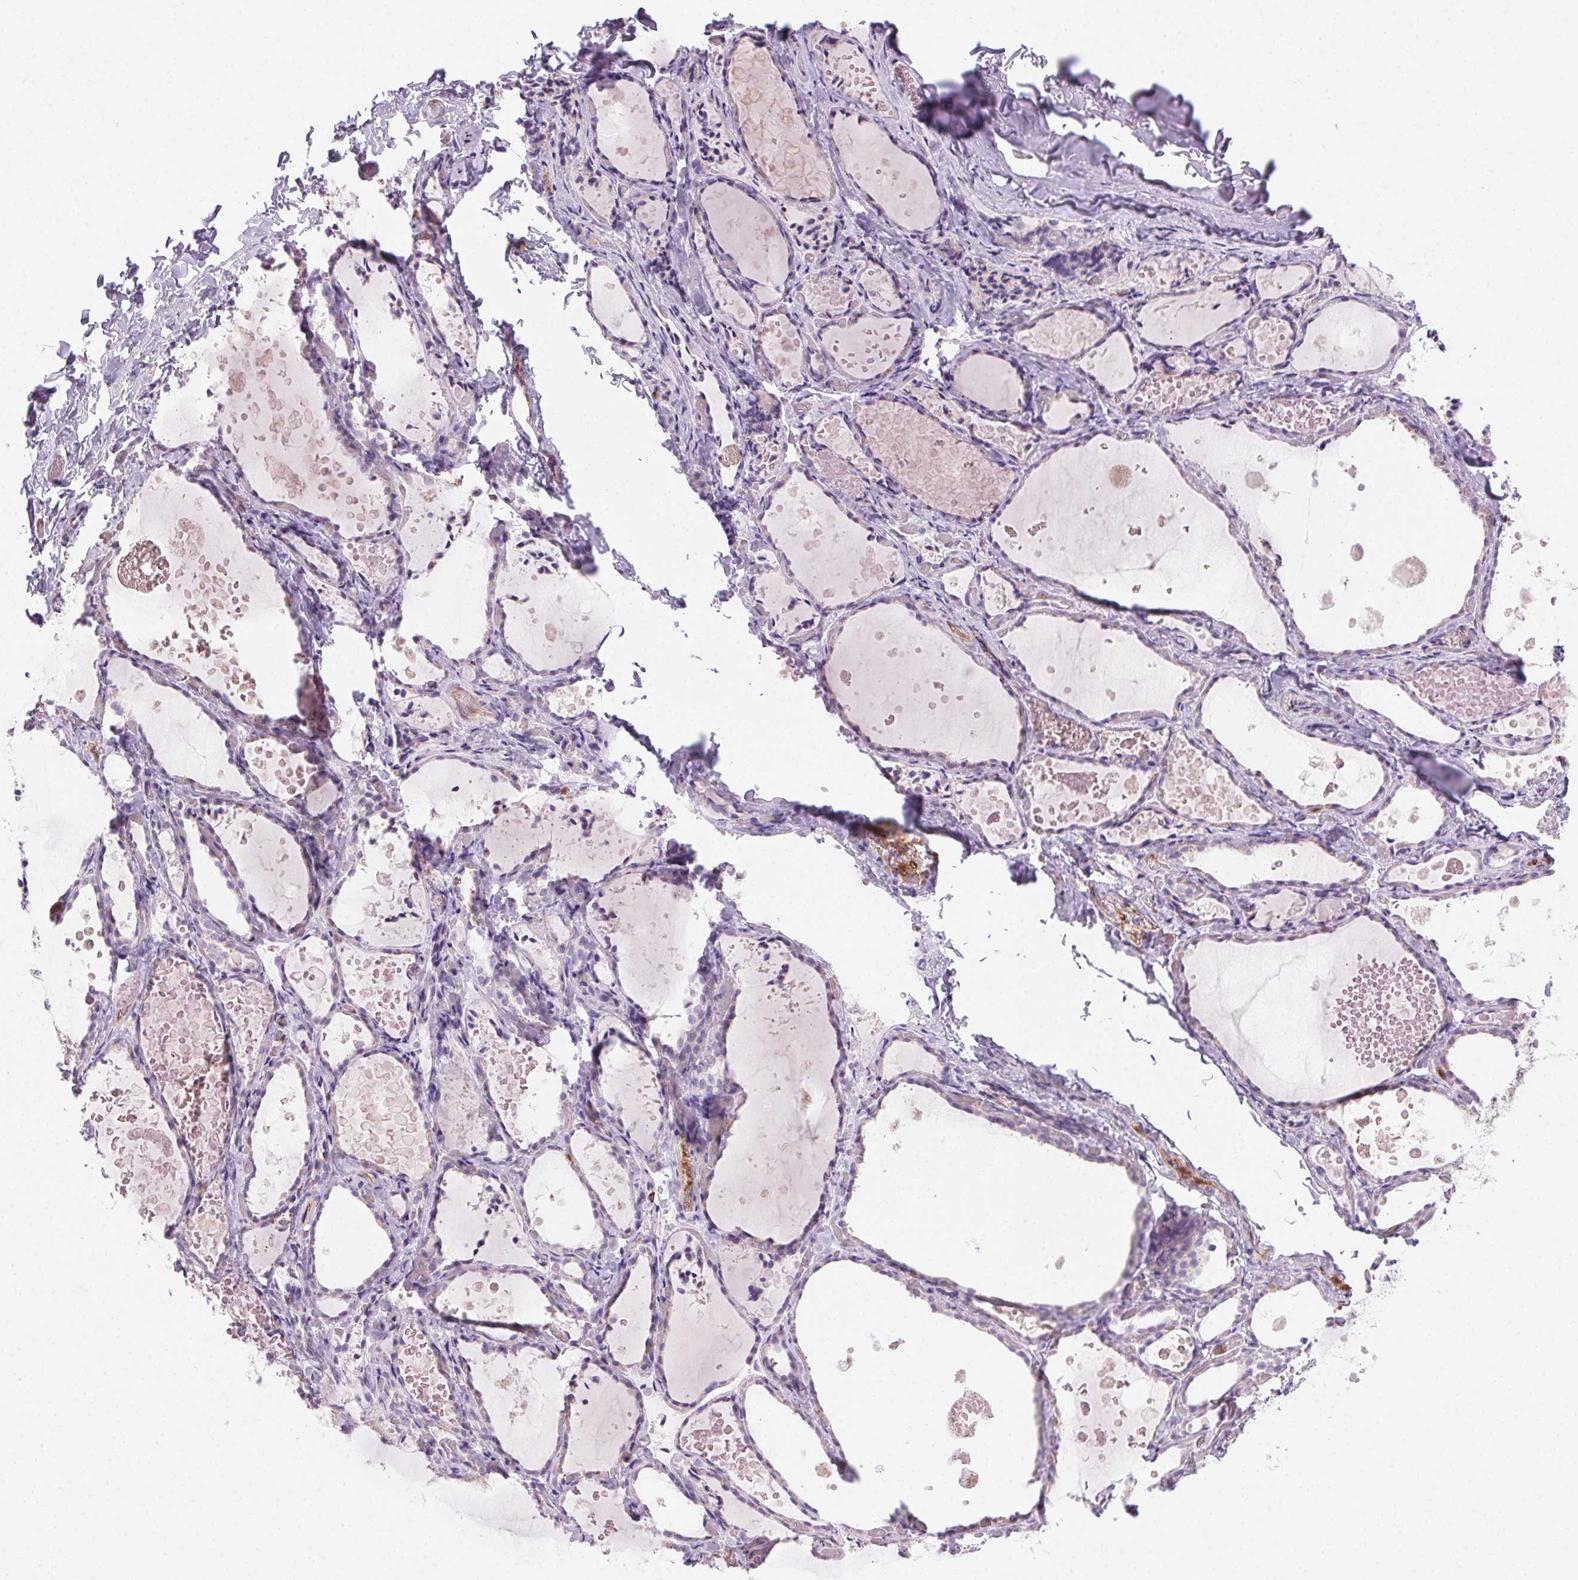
{"staining": {"intensity": "negative", "quantity": "none", "location": "none"}, "tissue": "thyroid gland", "cell_type": "Glandular cells", "image_type": "normal", "snomed": [{"axis": "morphology", "description": "Normal tissue, NOS"}, {"axis": "topography", "description": "Thyroid gland"}], "caption": "This is an immunohistochemistry image of benign thyroid gland. There is no staining in glandular cells.", "gene": "TMEM45A", "patient": {"sex": "female", "age": 56}}